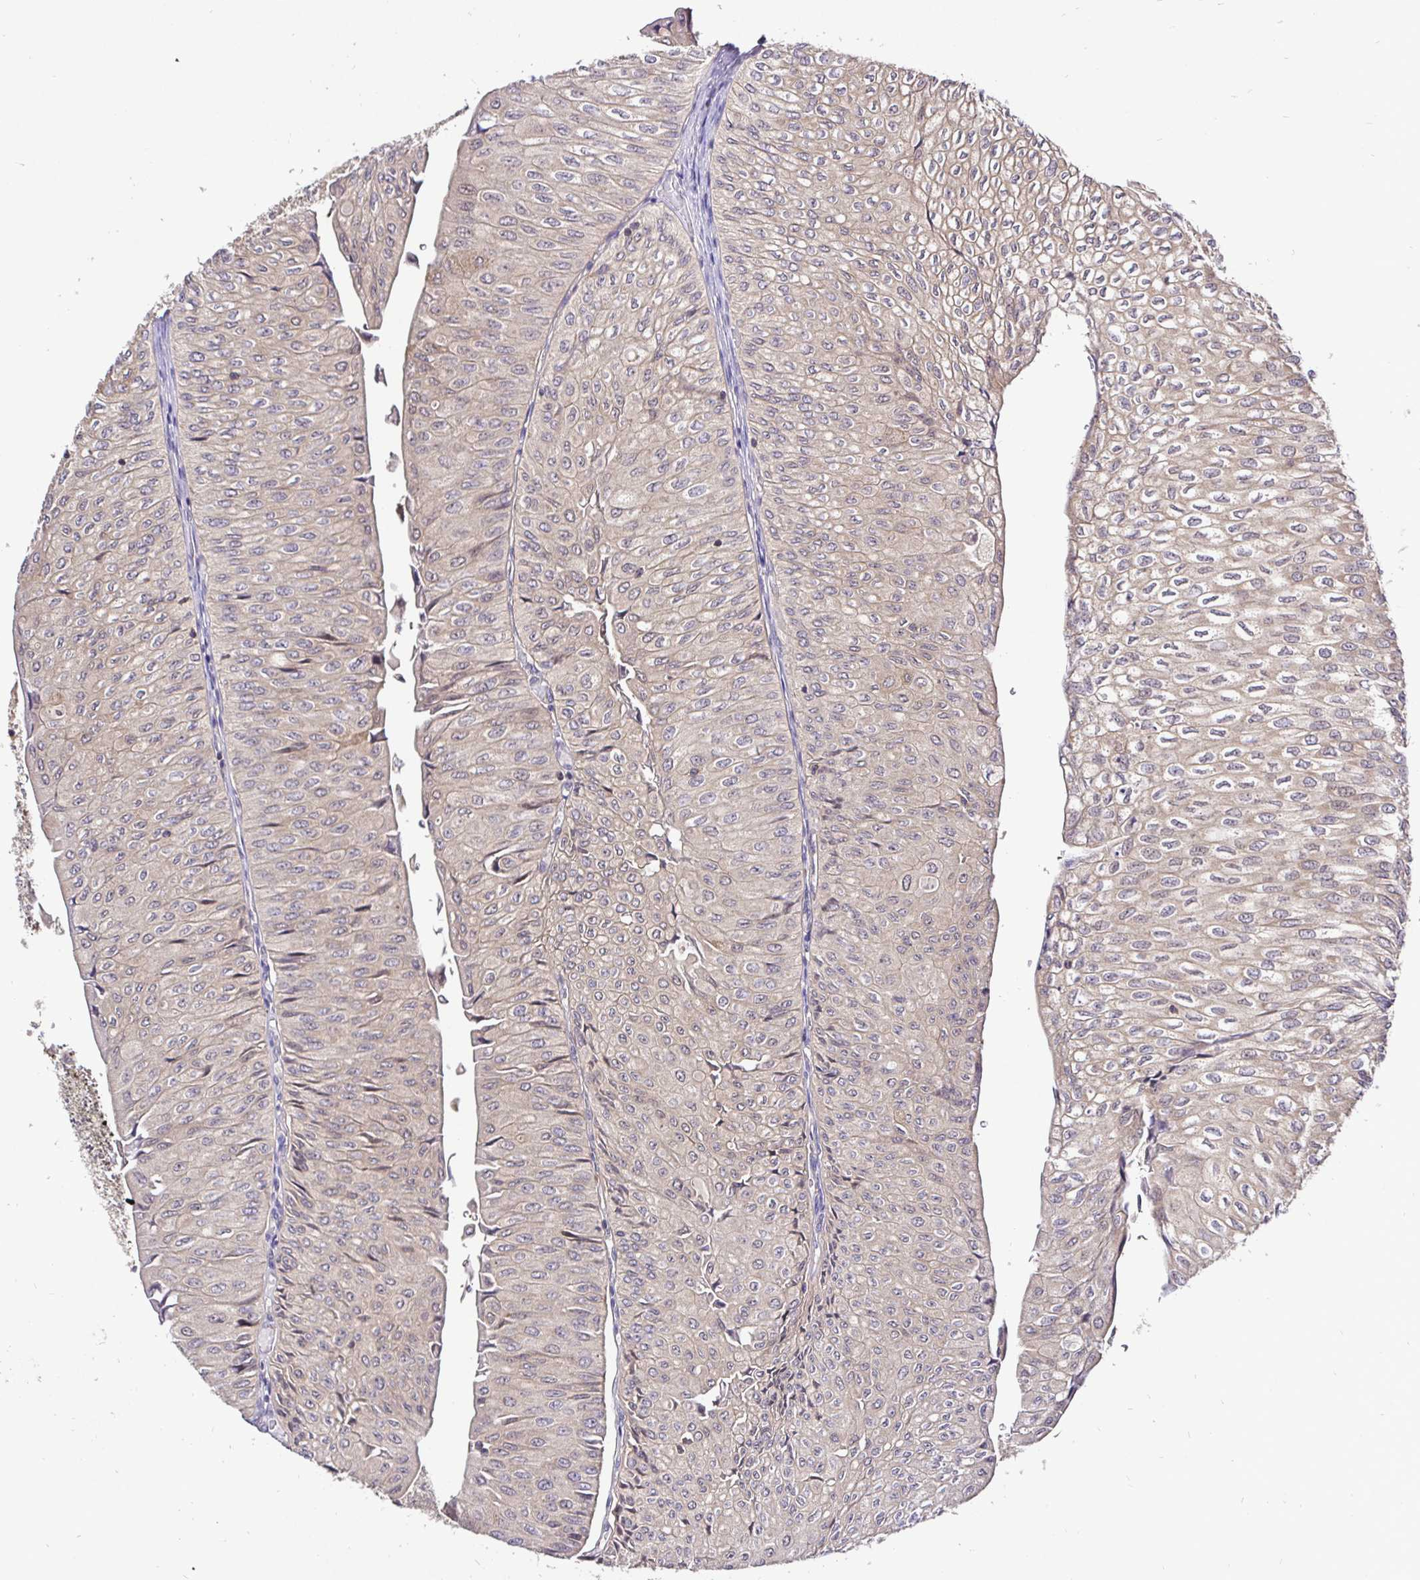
{"staining": {"intensity": "weak", "quantity": ">75%", "location": "cytoplasmic/membranous"}, "tissue": "urothelial cancer", "cell_type": "Tumor cells", "image_type": "cancer", "snomed": [{"axis": "morphology", "description": "Urothelial carcinoma, NOS"}, {"axis": "topography", "description": "Urinary bladder"}], "caption": "DAB (3,3'-diaminobenzidine) immunohistochemical staining of human urothelial cancer displays weak cytoplasmic/membranous protein staining in about >75% of tumor cells.", "gene": "UBE2M", "patient": {"sex": "male", "age": 62}}